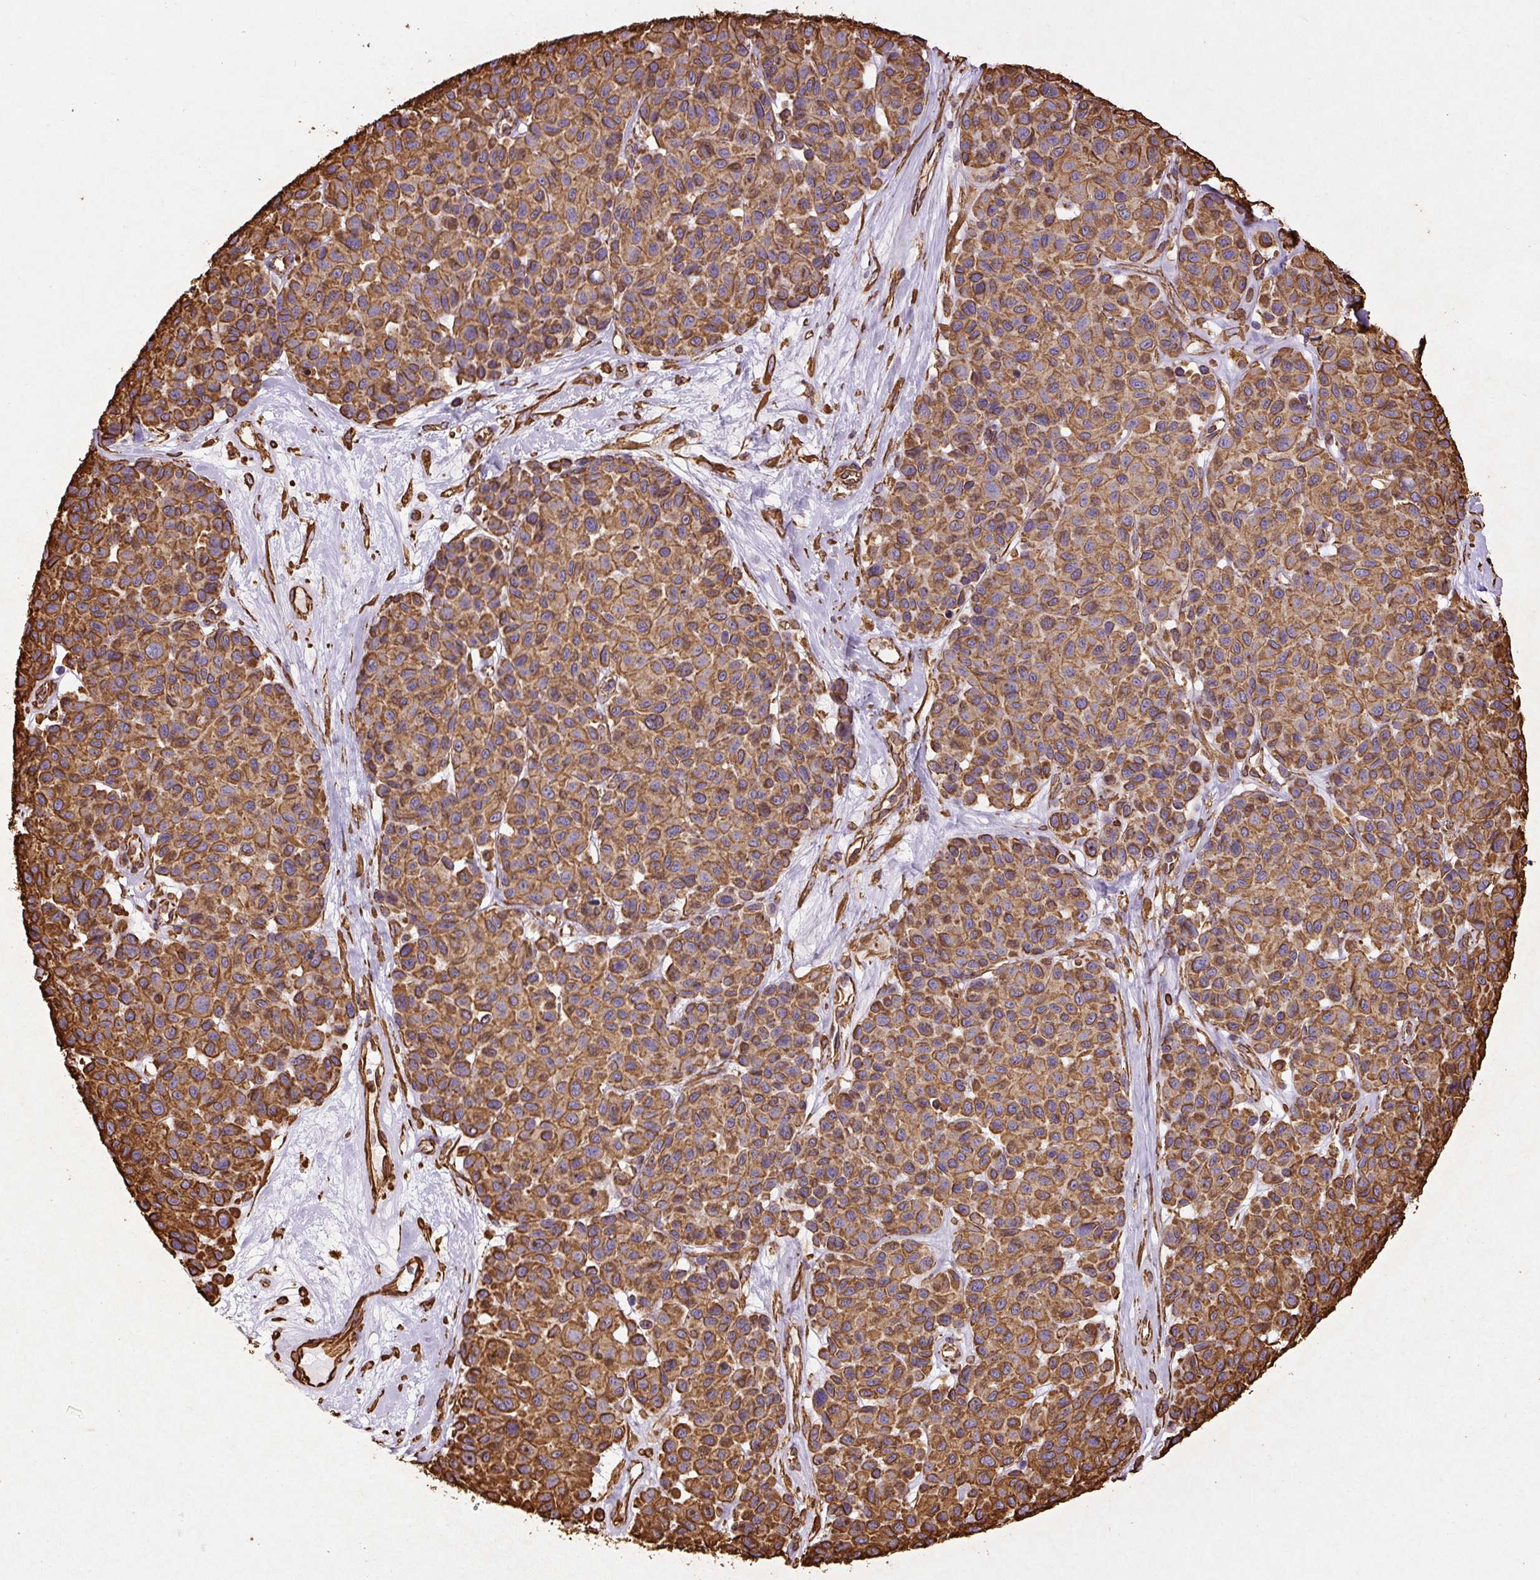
{"staining": {"intensity": "moderate", "quantity": ">75%", "location": "cytoplasmic/membranous"}, "tissue": "melanoma", "cell_type": "Tumor cells", "image_type": "cancer", "snomed": [{"axis": "morphology", "description": "Malignant melanoma, NOS"}, {"axis": "topography", "description": "Skin"}], "caption": "DAB immunohistochemical staining of human malignant melanoma reveals moderate cytoplasmic/membranous protein staining in approximately >75% of tumor cells.", "gene": "VIM", "patient": {"sex": "female", "age": 66}}